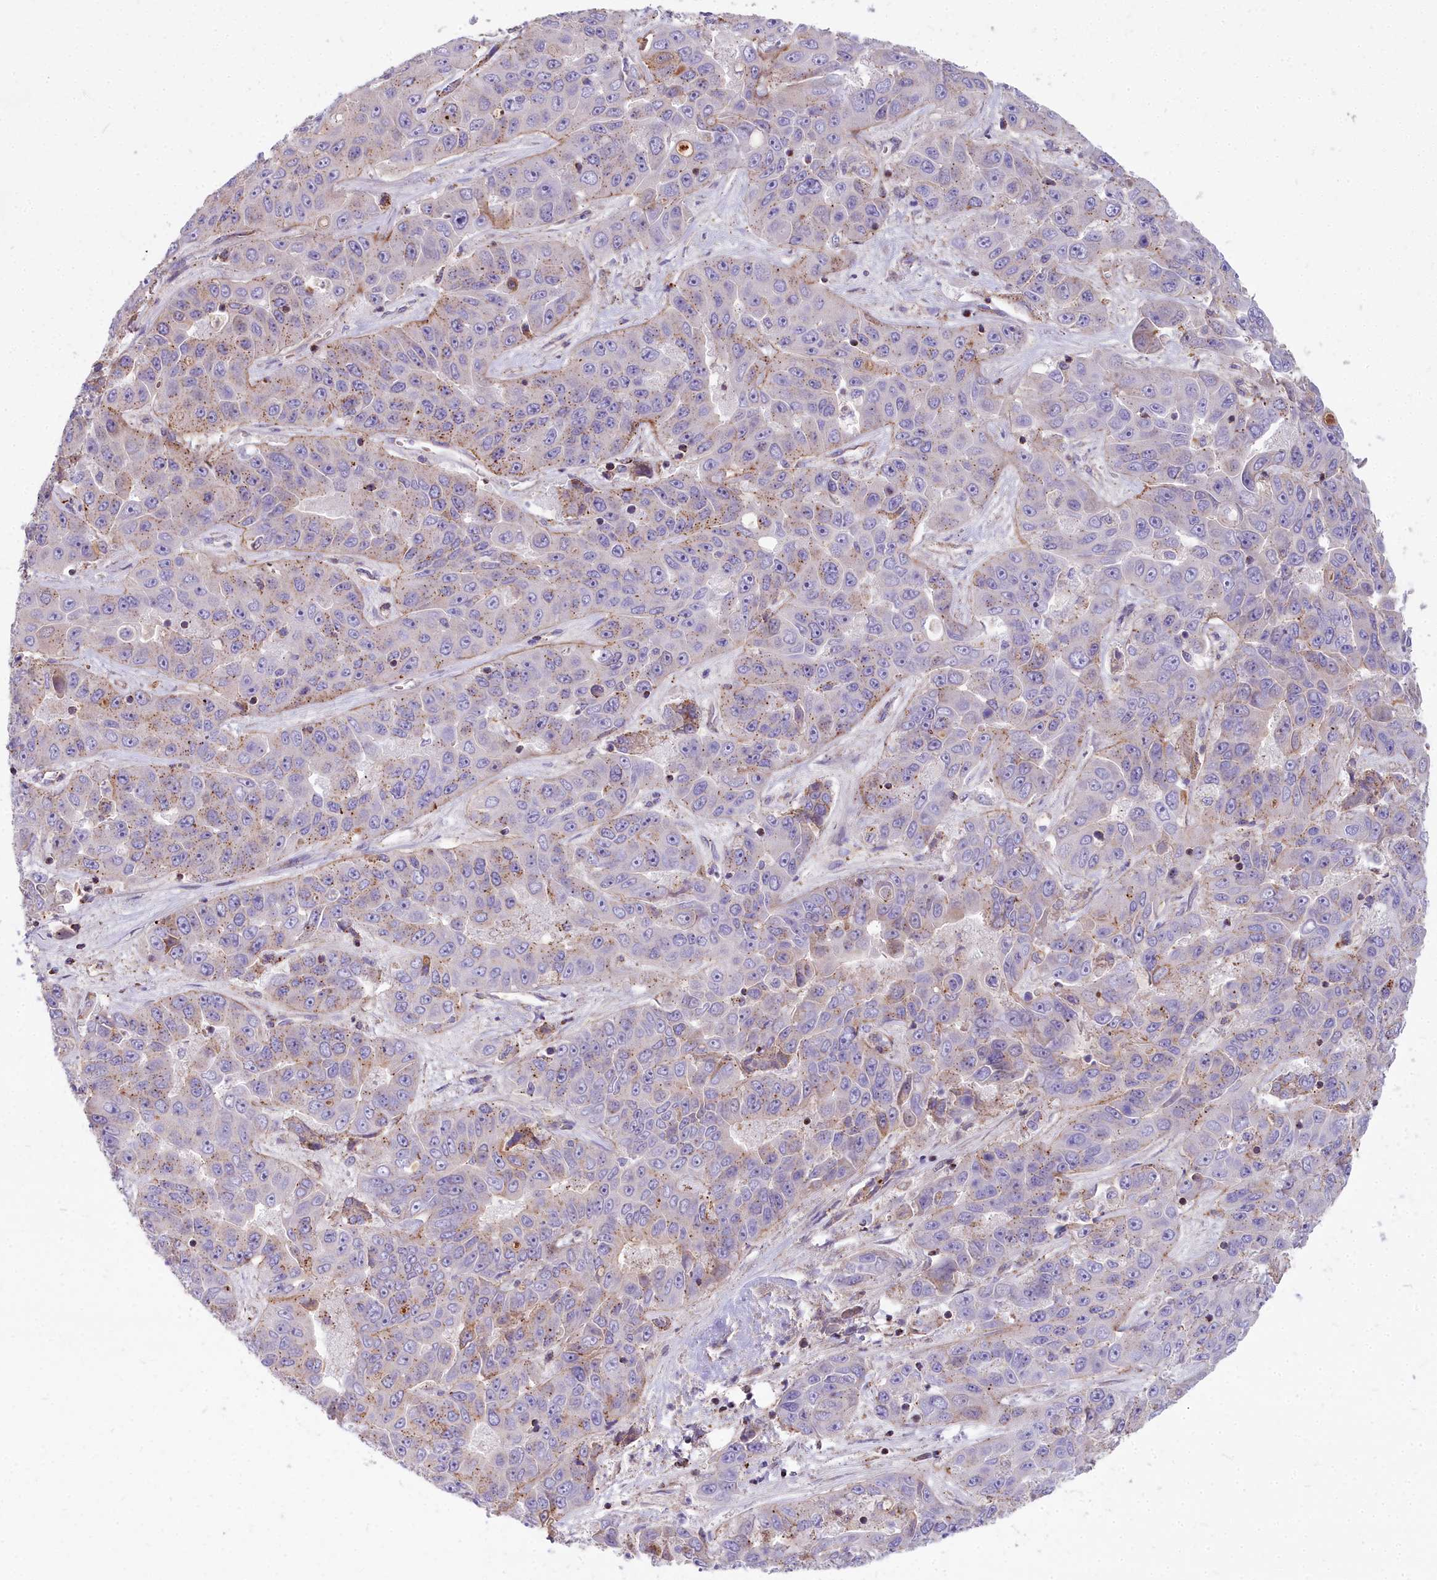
{"staining": {"intensity": "moderate", "quantity": "<25%", "location": "cytoplasmic/membranous"}, "tissue": "liver cancer", "cell_type": "Tumor cells", "image_type": "cancer", "snomed": [{"axis": "morphology", "description": "Cholangiocarcinoma"}, {"axis": "topography", "description": "Liver"}], "caption": "Protein expression analysis of human liver cancer (cholangiocarcinoma) reveals moderate cytoplasmic/membranous positivity in approximately <25% of tumor cells.", "gene": "FRMPD1", "patient": {"sex": "female", "age": 52}}